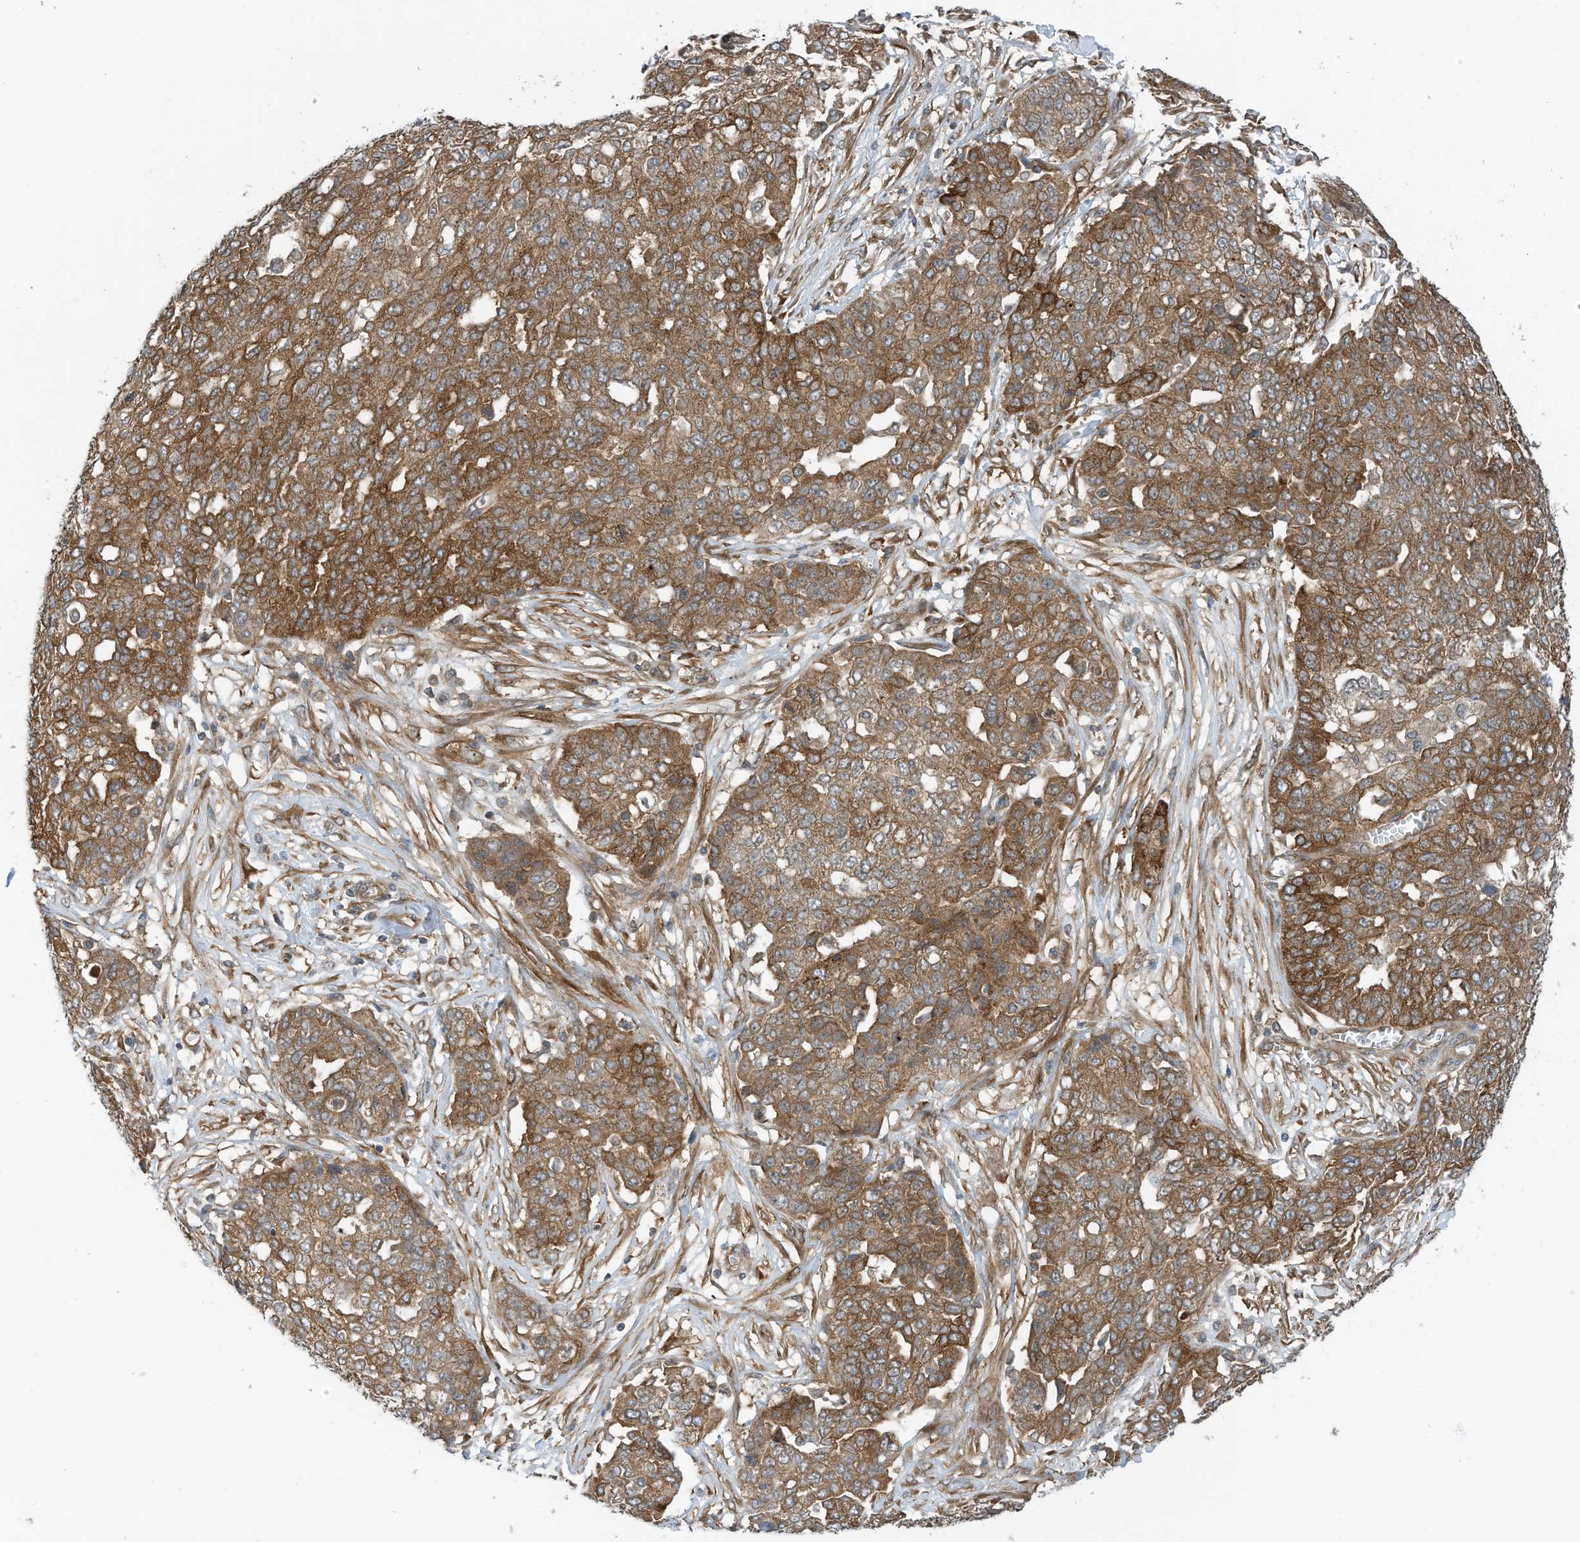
{"staining": {"intensity": "moderate", "quantity": ">75%", "location": "cytoplasmic/membranous"}, "tissue": "ovarian cancer", "cell_type": "Tumor cells", "image_type": "cancer", "snomed": [{"axis": "morphology", "description": "Cystadenocarcinoma, serous, NOS"}, {"axis": "topography", "description": "Soft tissue"}, {"axis": "topography", "description": "Ovary"}], "caption": "Immunohistochemical staining of ovarian cancer (serous cystadenocarcinoma) shows medium levels of moderate cytoplasmic/membranous protein positivity in about >75% of tumor cells.", "gene": "REPS1", "patient": {"sex": "female", "age": 57}}